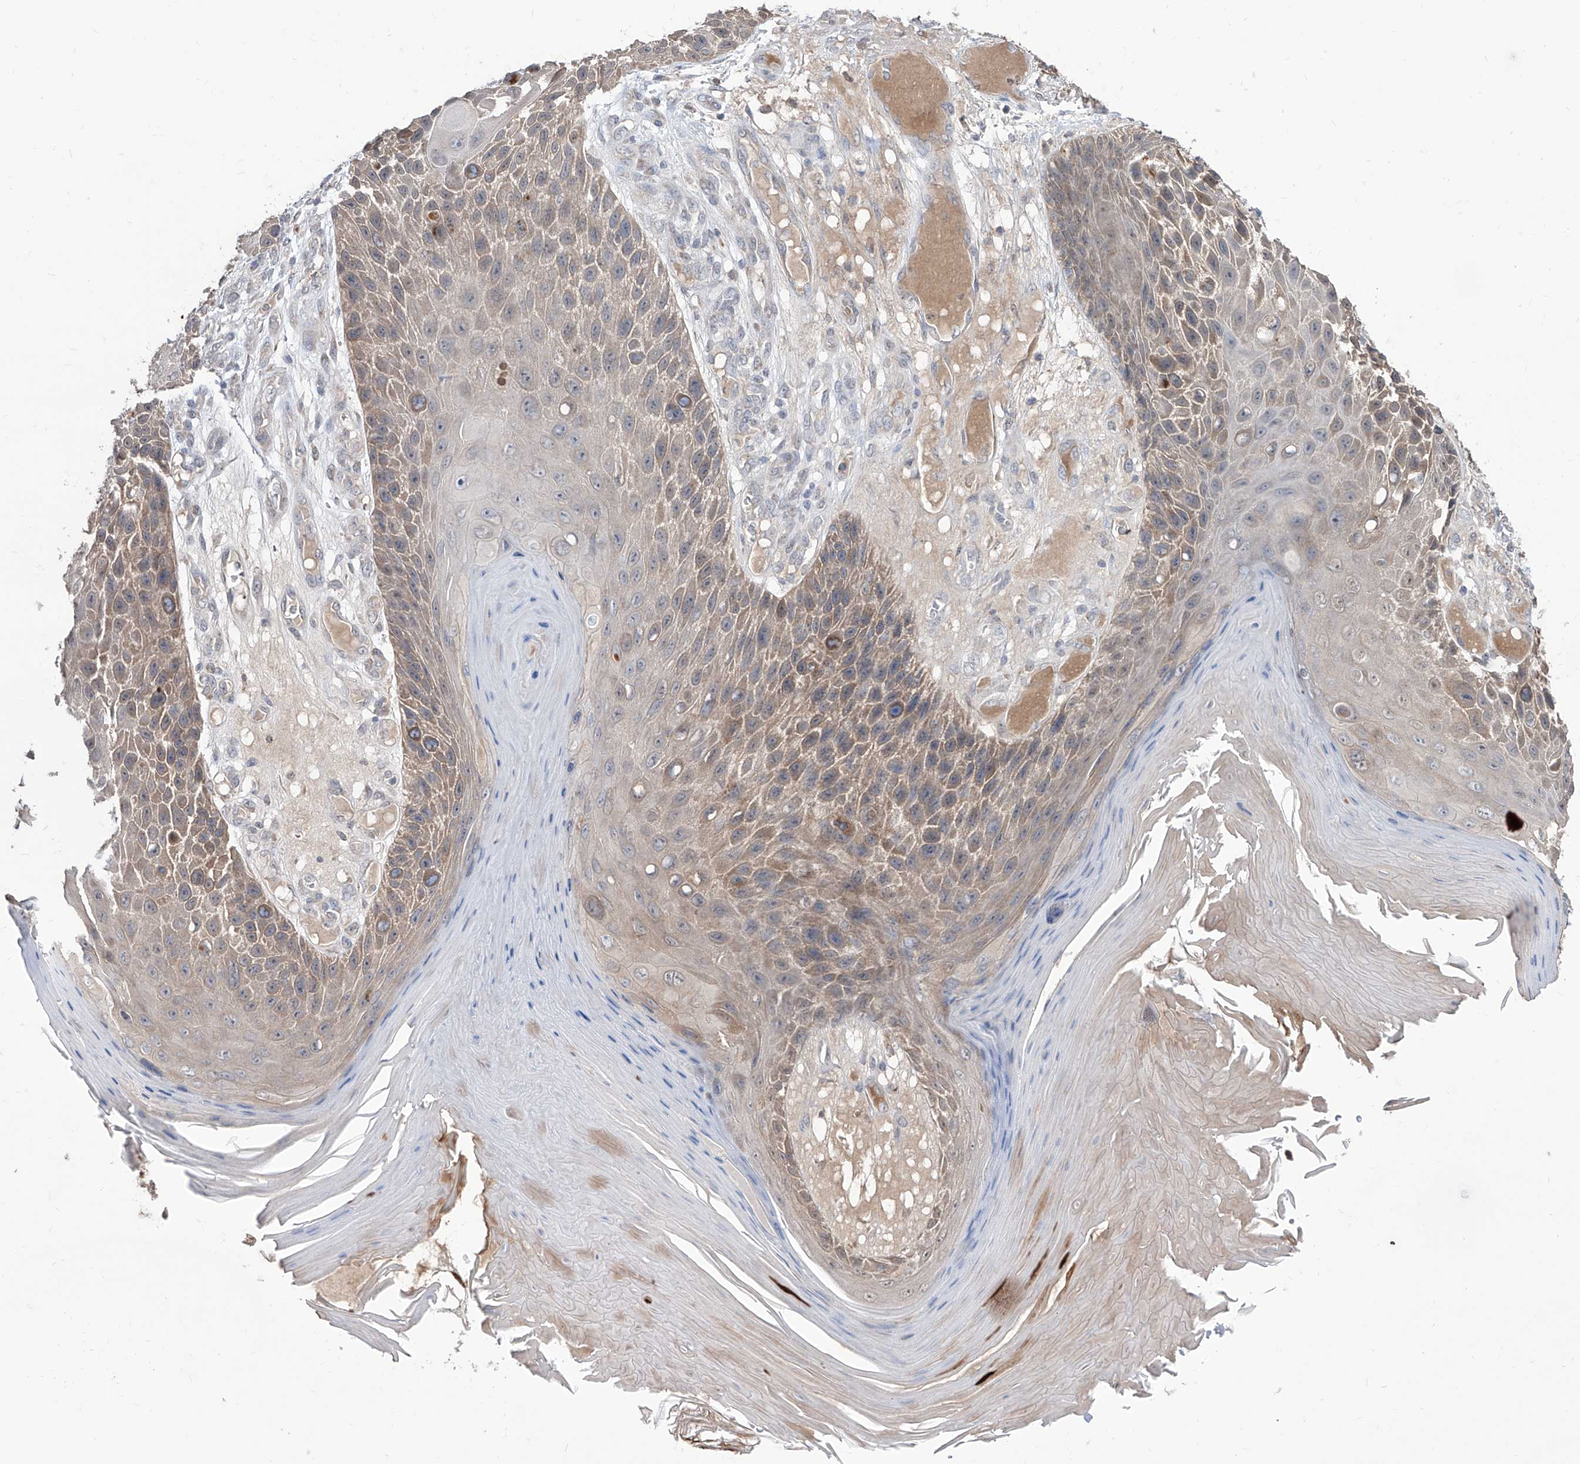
{"staining": {"intensity": "moderate", "quantity": "<25%", "location": "cytoplasmic/membranous"}, "tissue": "skin cancer", "cell_type": "Tumor cells", "image_type": "cancer", "snomed": [{"axis": "morphology", "description": "Squamous cell carcinoma, NOS"}, {"axis": "topography", "description": "Skin"}], "caption": "Protein staining by immunohistochemistry (IHC) reveals moderate cytoplasmic/membranous expression in about <25% of tumor cells in skin squamous cell carcinoma.", "gene": "BROX", "patient": {"sex": "female", "age": 88}}